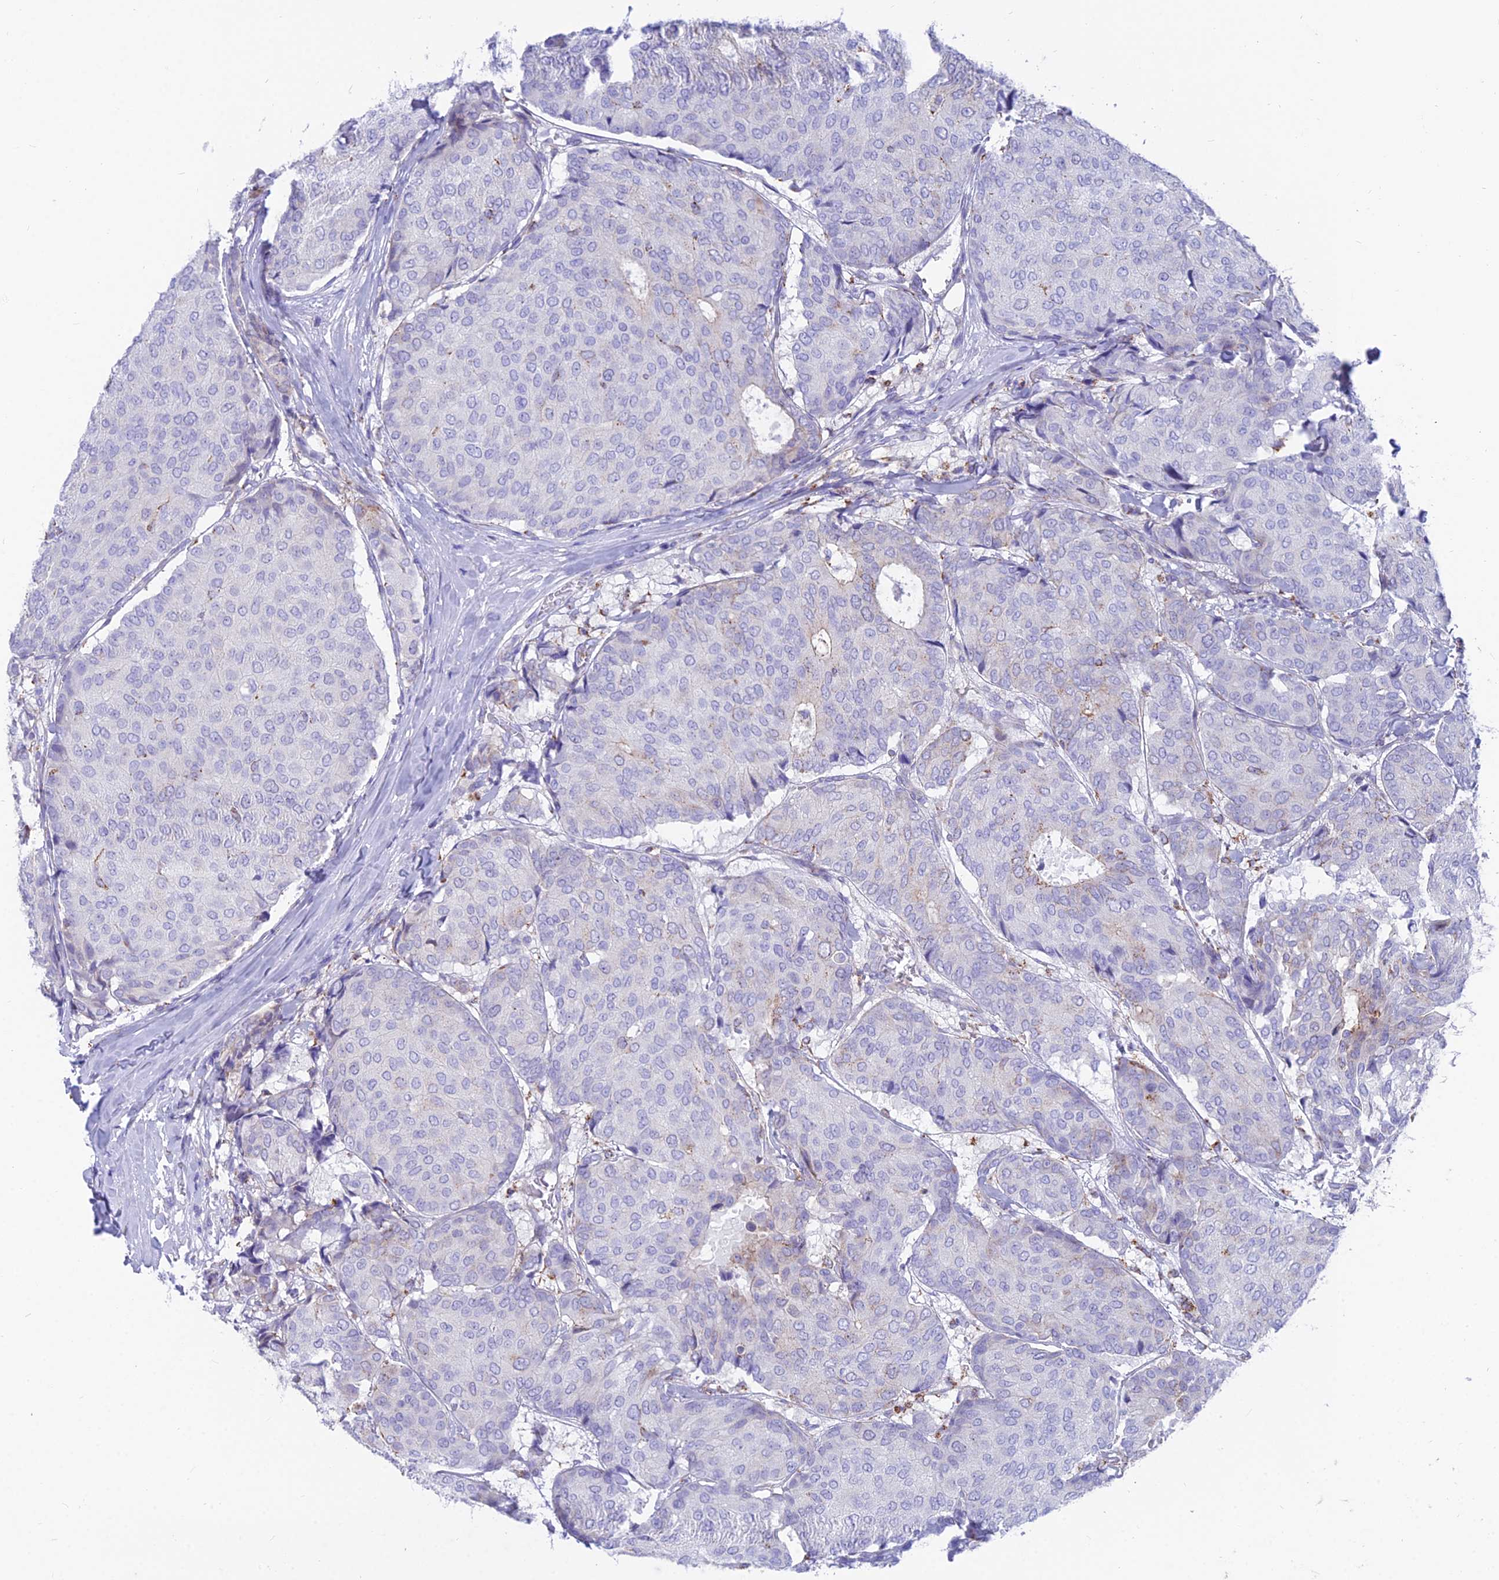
{"staining": {"intensity": "weak", "quantity": "<25%", "location": "cytoplasmic/membranous"}, "tissue": "breast cancer", "cell_type": "Tumor cells", "image_type": "cancer", "snomed": [{"axis": "morphology", "description": "Duct carcinoma"}, {"axis": "topography", "description": "Breast"}], "caption": "This micrograph is of intraductal carcinoma (breast) stained with immunohistochemistry (IHC) to label a protein in brown with the nuclei are counter-stained blue. There is no expression in tumor cells.", "gene": "TIGD6", "patient": {"sex": "female", "age": 75}}